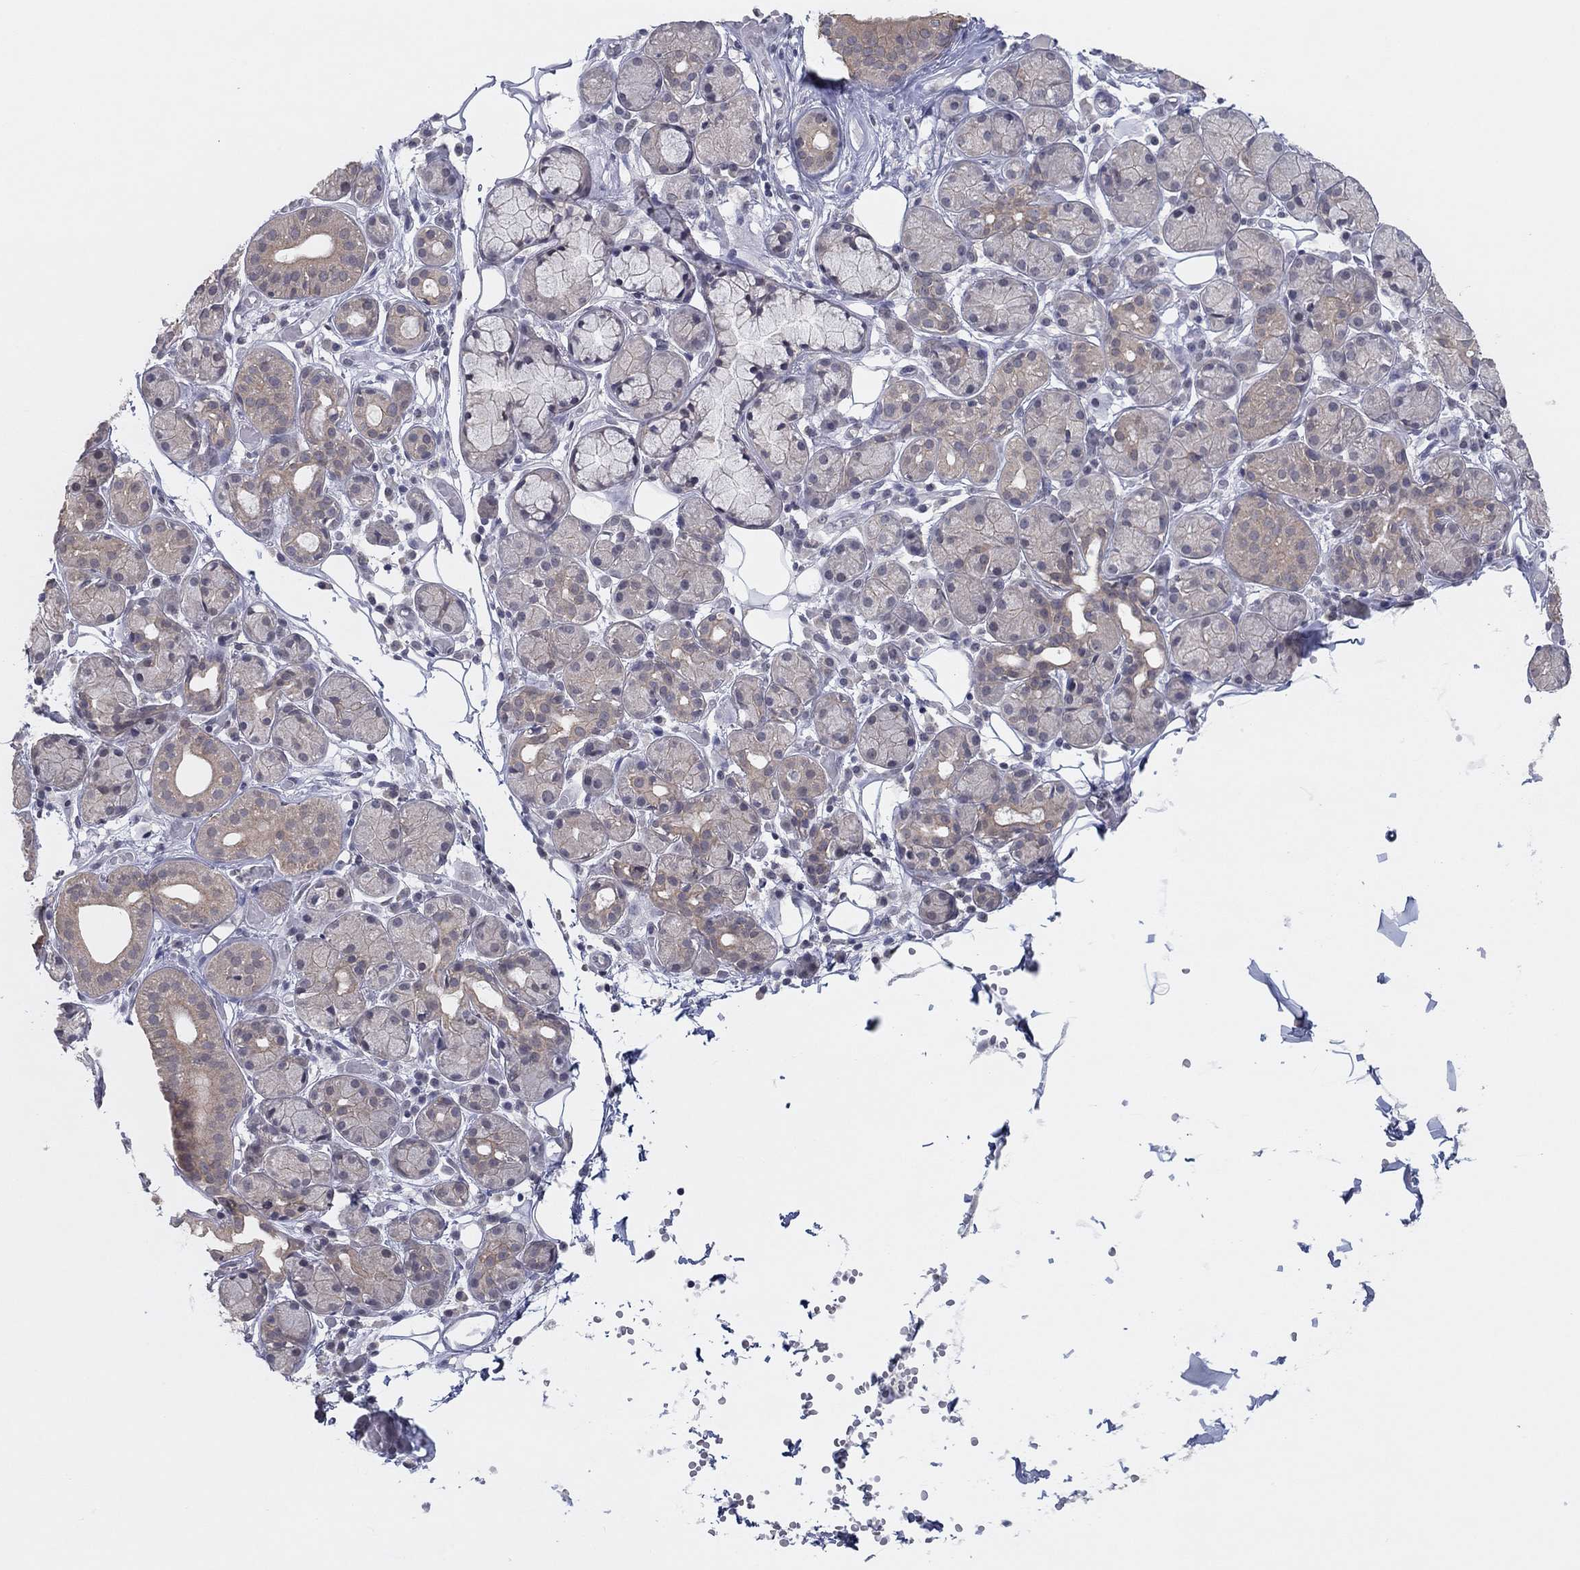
{"staining": {"intensity": "weak", "quantity": "25%-75%", "location": "cytoplasmic/membranous"}, "tissue": "salivary gland", "cell_type": "Glandular cells", "image_type": "normal", "snomed": [{"axis": "morphology", "description": "Normal tissue, NOS"}, {"axis": "topography", "description": "Salivary gland"}, {"axis": "topography", "description": "Peripheral nerve tissue"}], "caption": "Human salivary gland stained with a brown dye exhibits weak cytoplasmic/membranous positive expression in about 25%-75% of glandular cells.", "gene": "SLC22A2", "patient": {"sex": "male", "age": 71}}